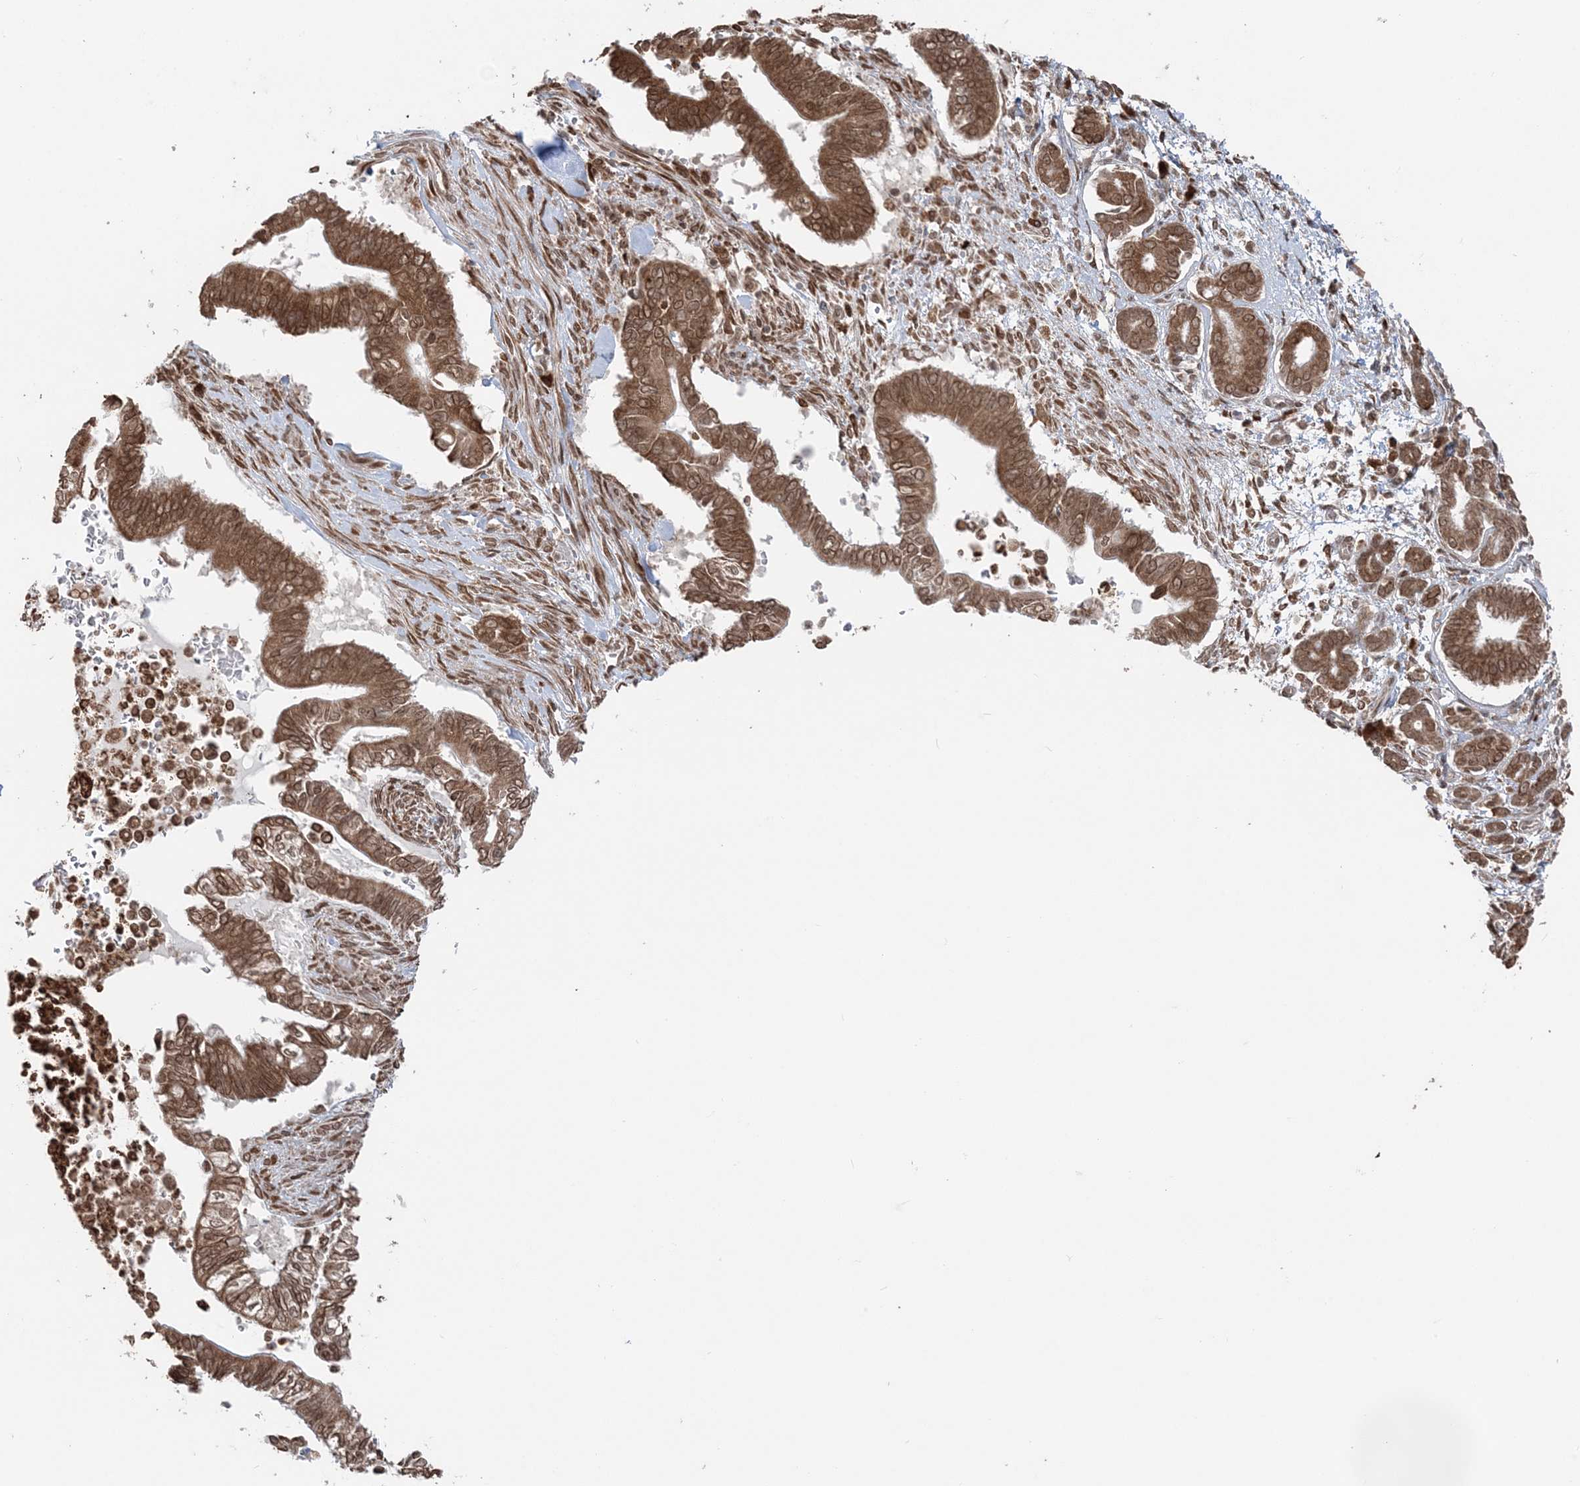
{"staining": {"intensity": "strong", "quantity": ">75%", "location": "cytoplasmic/membranous,nuclear"}, "tissue": "pancreatic cancer", "cell_type": "Tumor cells", "image_type": "cancer", "snomed": [{"axis": "morphology", "description": "Adenocarcinoma, NOS"}, {"axis": "topography", "description": "Pancreas"}], "caption": "Tumor cells exhibit strong cytoplasmic/membranous and nuclear staining in about >75% of cells in pancreatic adenocarcinoma.", "gene": "TMED10", "patient": {"sex": "male", "age": 68}}